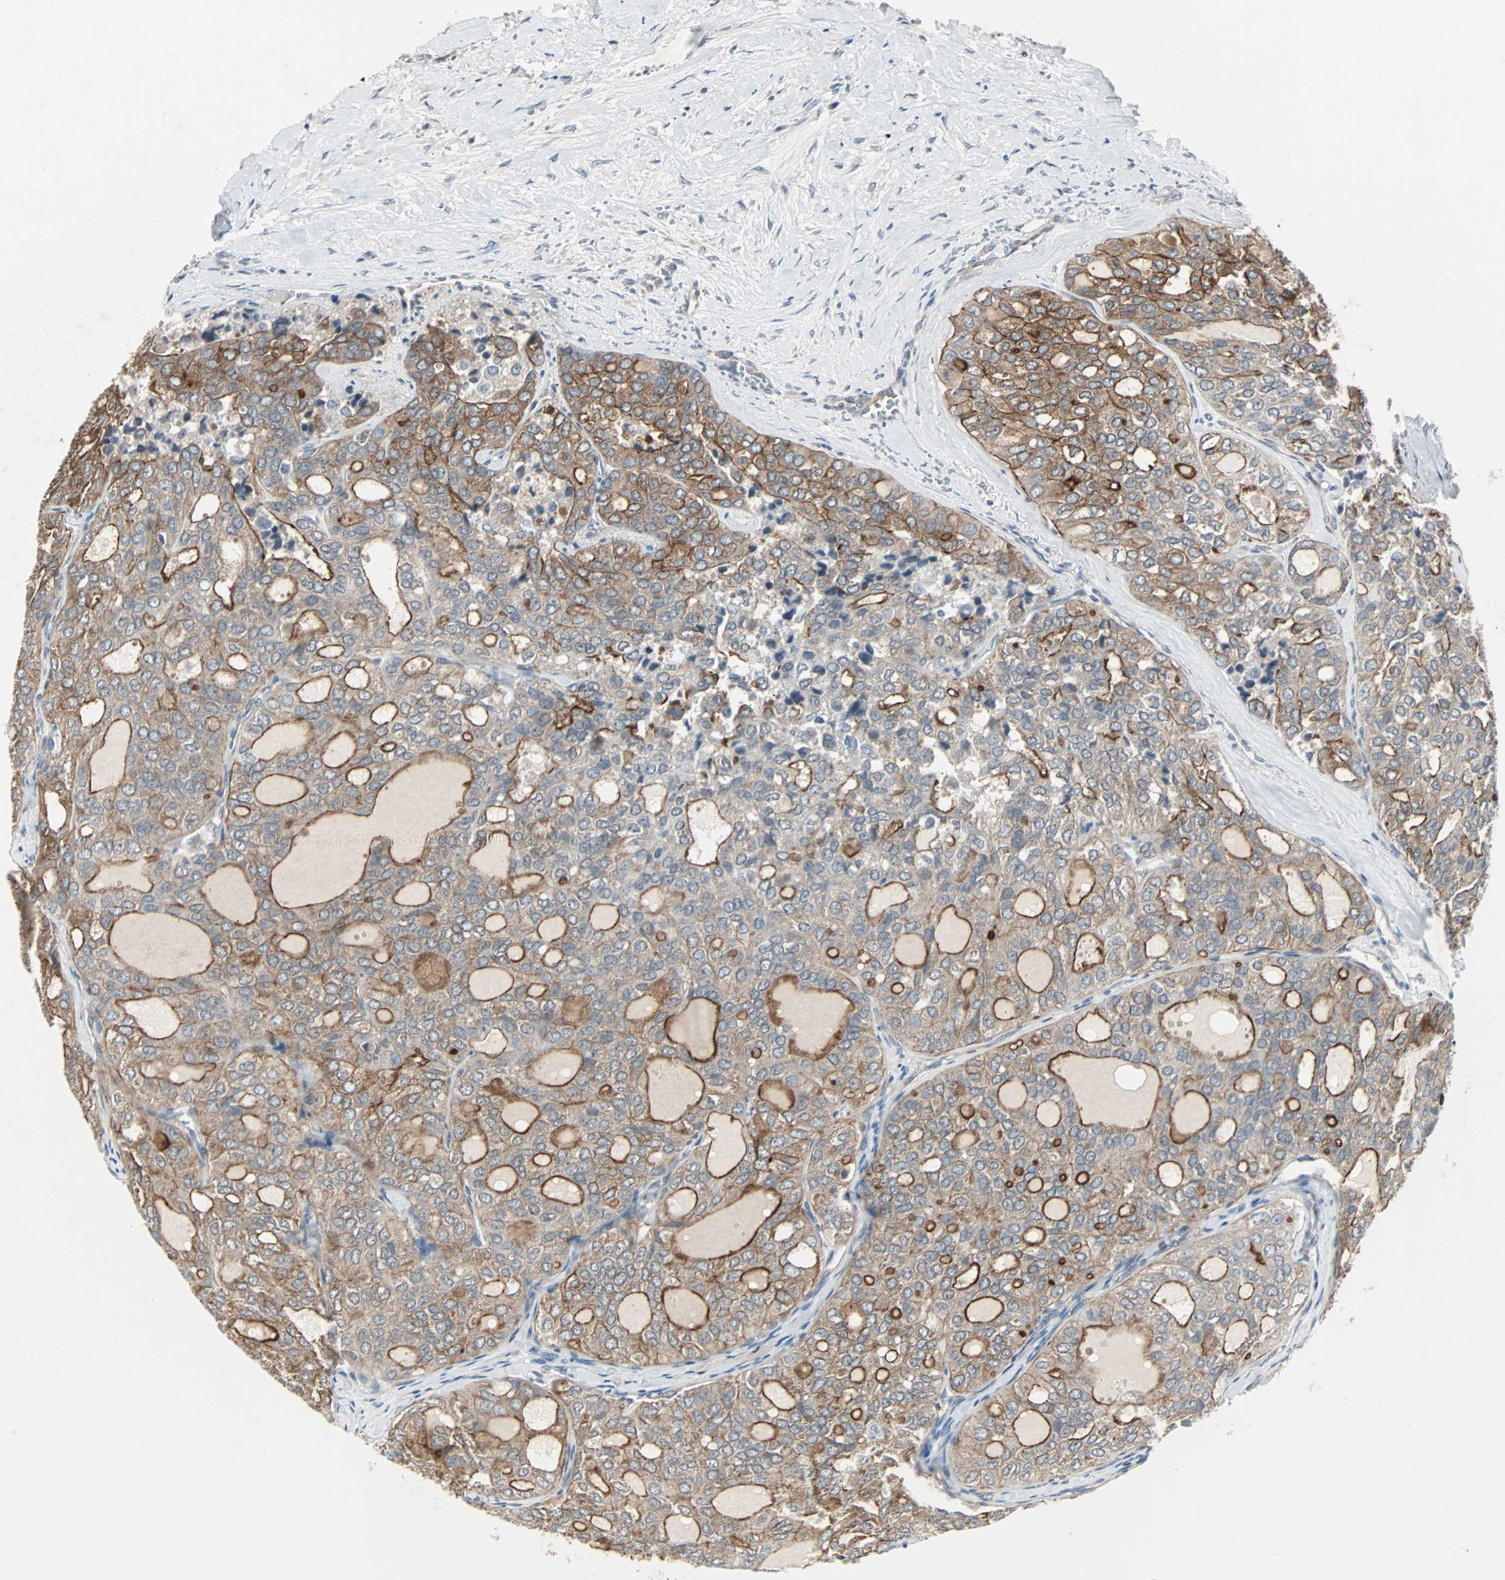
{"staining": {"intensity": "moderate", "quantity": ">75%", "location": "cytoplasmic/membranous"}, "tissue": "thyroid cancer", "cell_type": "Tumor cells", "image_type": "cancer", "snomed": [{"axis": "morphology", "description": "Follicular adenoma carcinoma, NOS"}, {"axis": "topography", "description": "Thyroid gland"}], "caption": "Immunohistochemistry (IHC) image of follicular adenoma carcinoma (thyroid) stained for a protein (brown), which shows medium levels of moderate cytoplasmic/membranous positivity in approximately >75% of tumor cells.", "gene": "CMC2", "patient": {"sex": "male", "age": 75}}